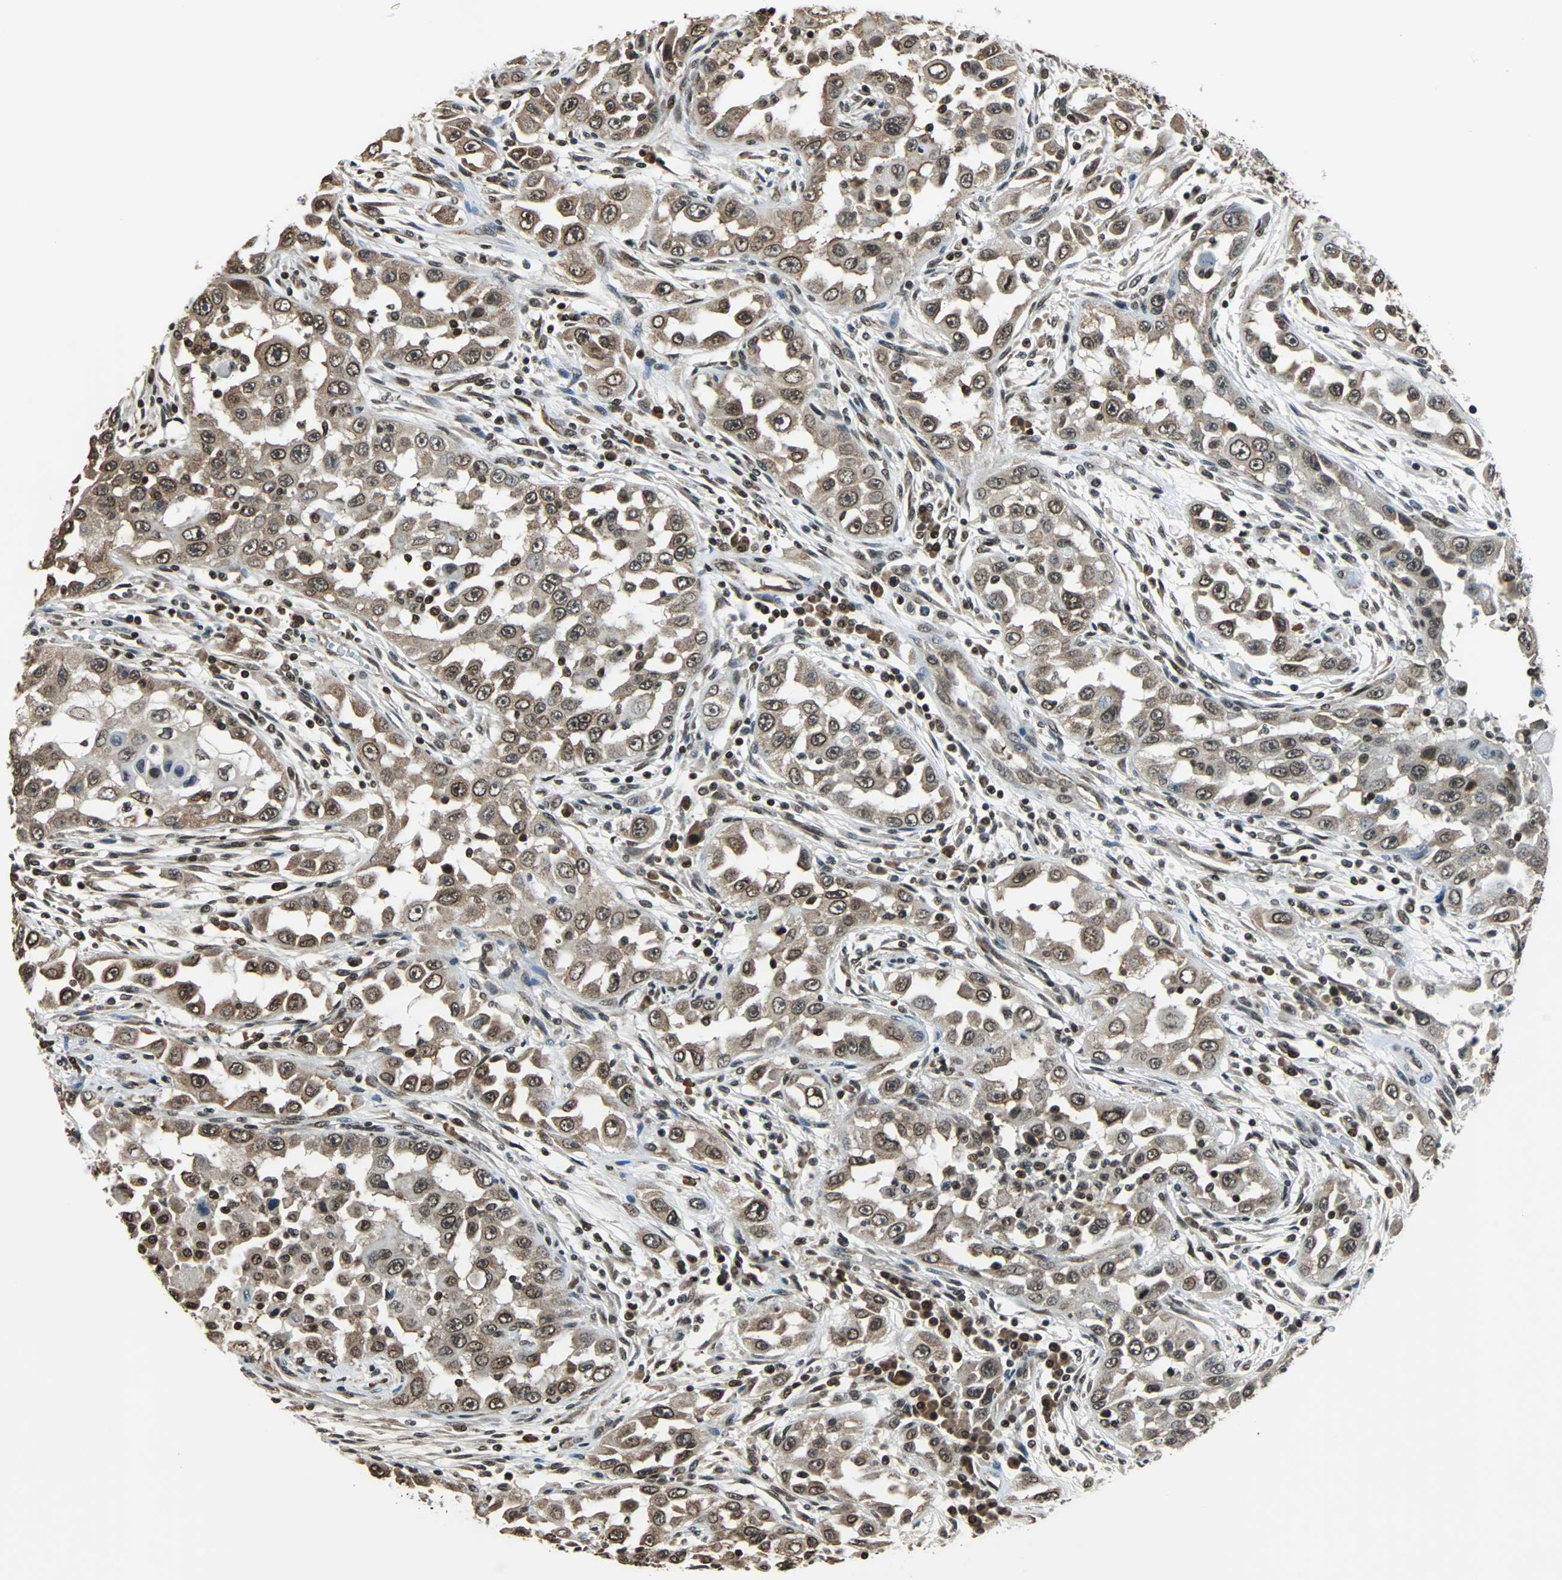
{"staining": {"intensity": "moderate", "quantity": ">75%", "location": "cytoplasmic/membranous,nuclear"}, "tissue": "head and neck cancer", "cell_type": "Tumor cells", "image_type": "cancer", "snomed": [{"axis": "morphology", "description": "Carcinoma, NOS"}, {"axis": "topography", "description": "Head-Neck"}], "caption": "DAB (3,3'-diaminobenzidine) immunohistochemical staining of head and neck carcinoma shows moderate cytoplasmic/membranous and nuclear protein expression in approximately >75% of tumor cells.", "gene": "REST", "patient": {"sex": "male", "age": 87}}